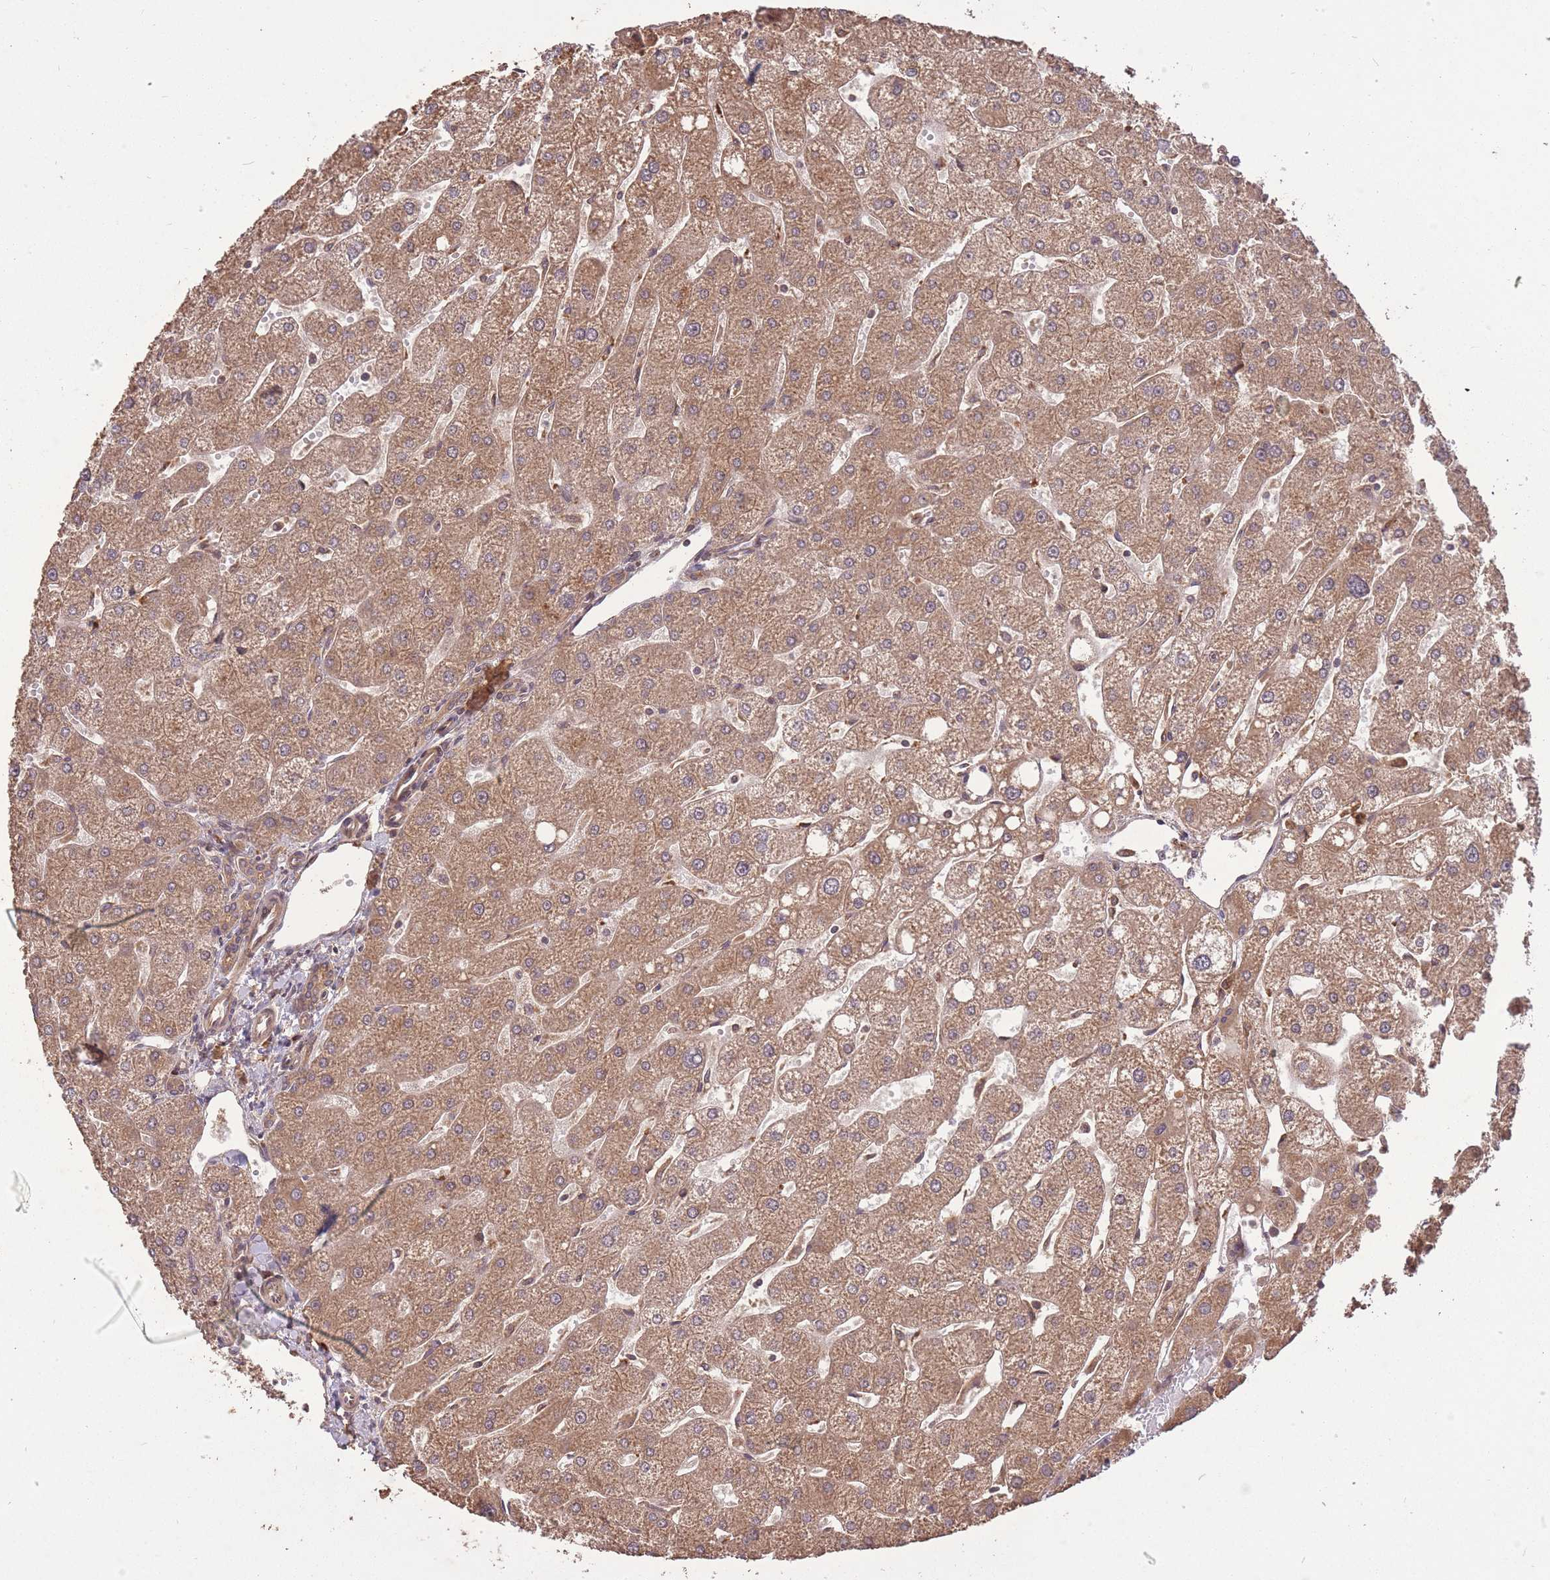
{"staining": {"intensity": "moderate", "quantity": ">75%", "location": "cytoplasmic/membranous"}, "tissue": "liver", "cell_type": "Cholangiocytes", "image_type": "normal", "snomed": [{"axis": "morphology", "description": "Normal tissue, NOS"}, {"axis": "topography", "description": "Liver"}], "caption": "Moderate cytoplasmic/membranous expression is appreciated in about >75% of cholangiocytes in normal liver.", "gene": "ERBB3", "patient": {"sex": "male", "age": 67}}